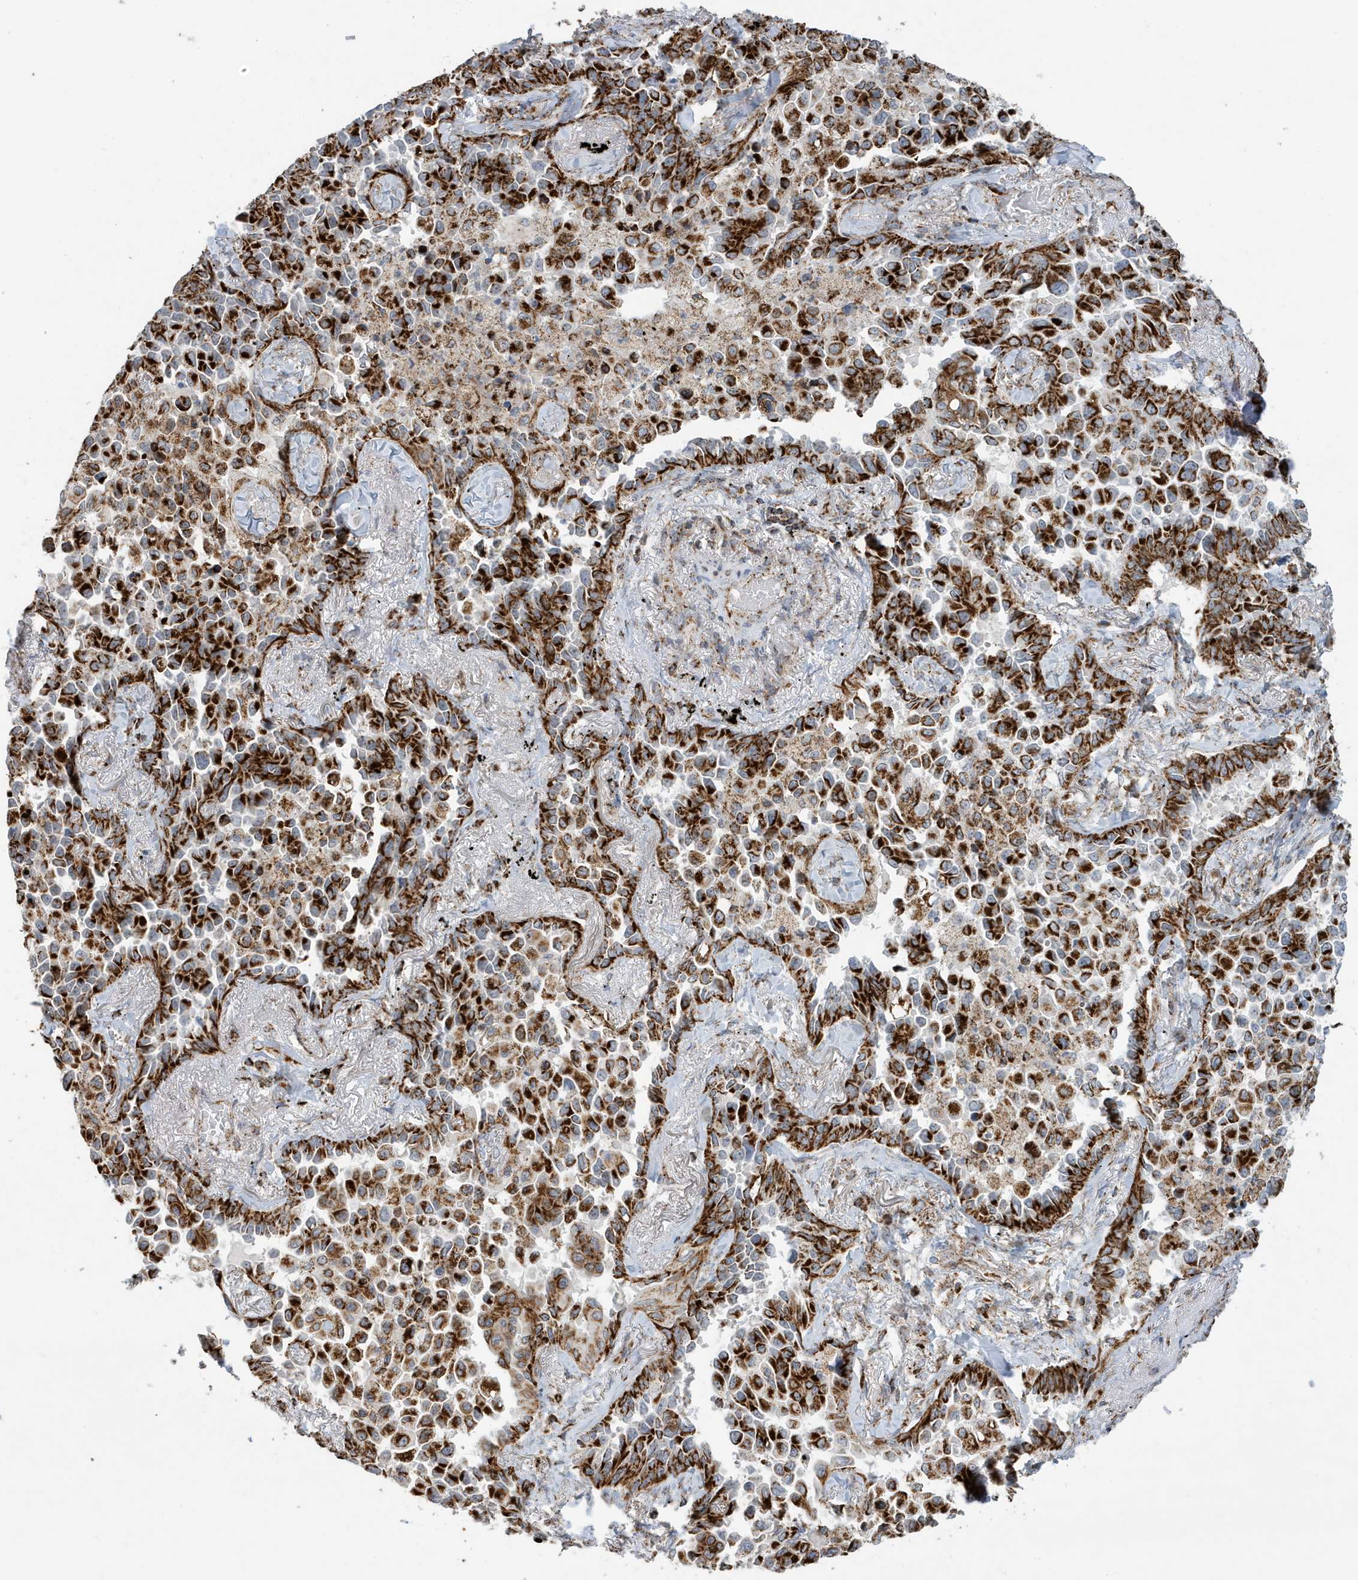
{"staining": {"intensity": "strong", "quantity": ">75%", "location": "cytoplasmic/membranous"}, "tissue": "lung cancer", "cell_type": "Tumor cells", "image_type": "cancer", "snomed": [{"axis": "morphology", "description": "Adenocarcinoma, NOS"}, {"axis": "topography", "description": "Lung"}], "caption": "Immunohistochemistry (DAB) staining of lung cancer (adenocarcinoma) demonstrates strong cytoplasmic/membranous protein staining in approximately >75% of tumor cells.", "gene": "MAN1A1", "patient": {"sex": "female", "age": 67}}